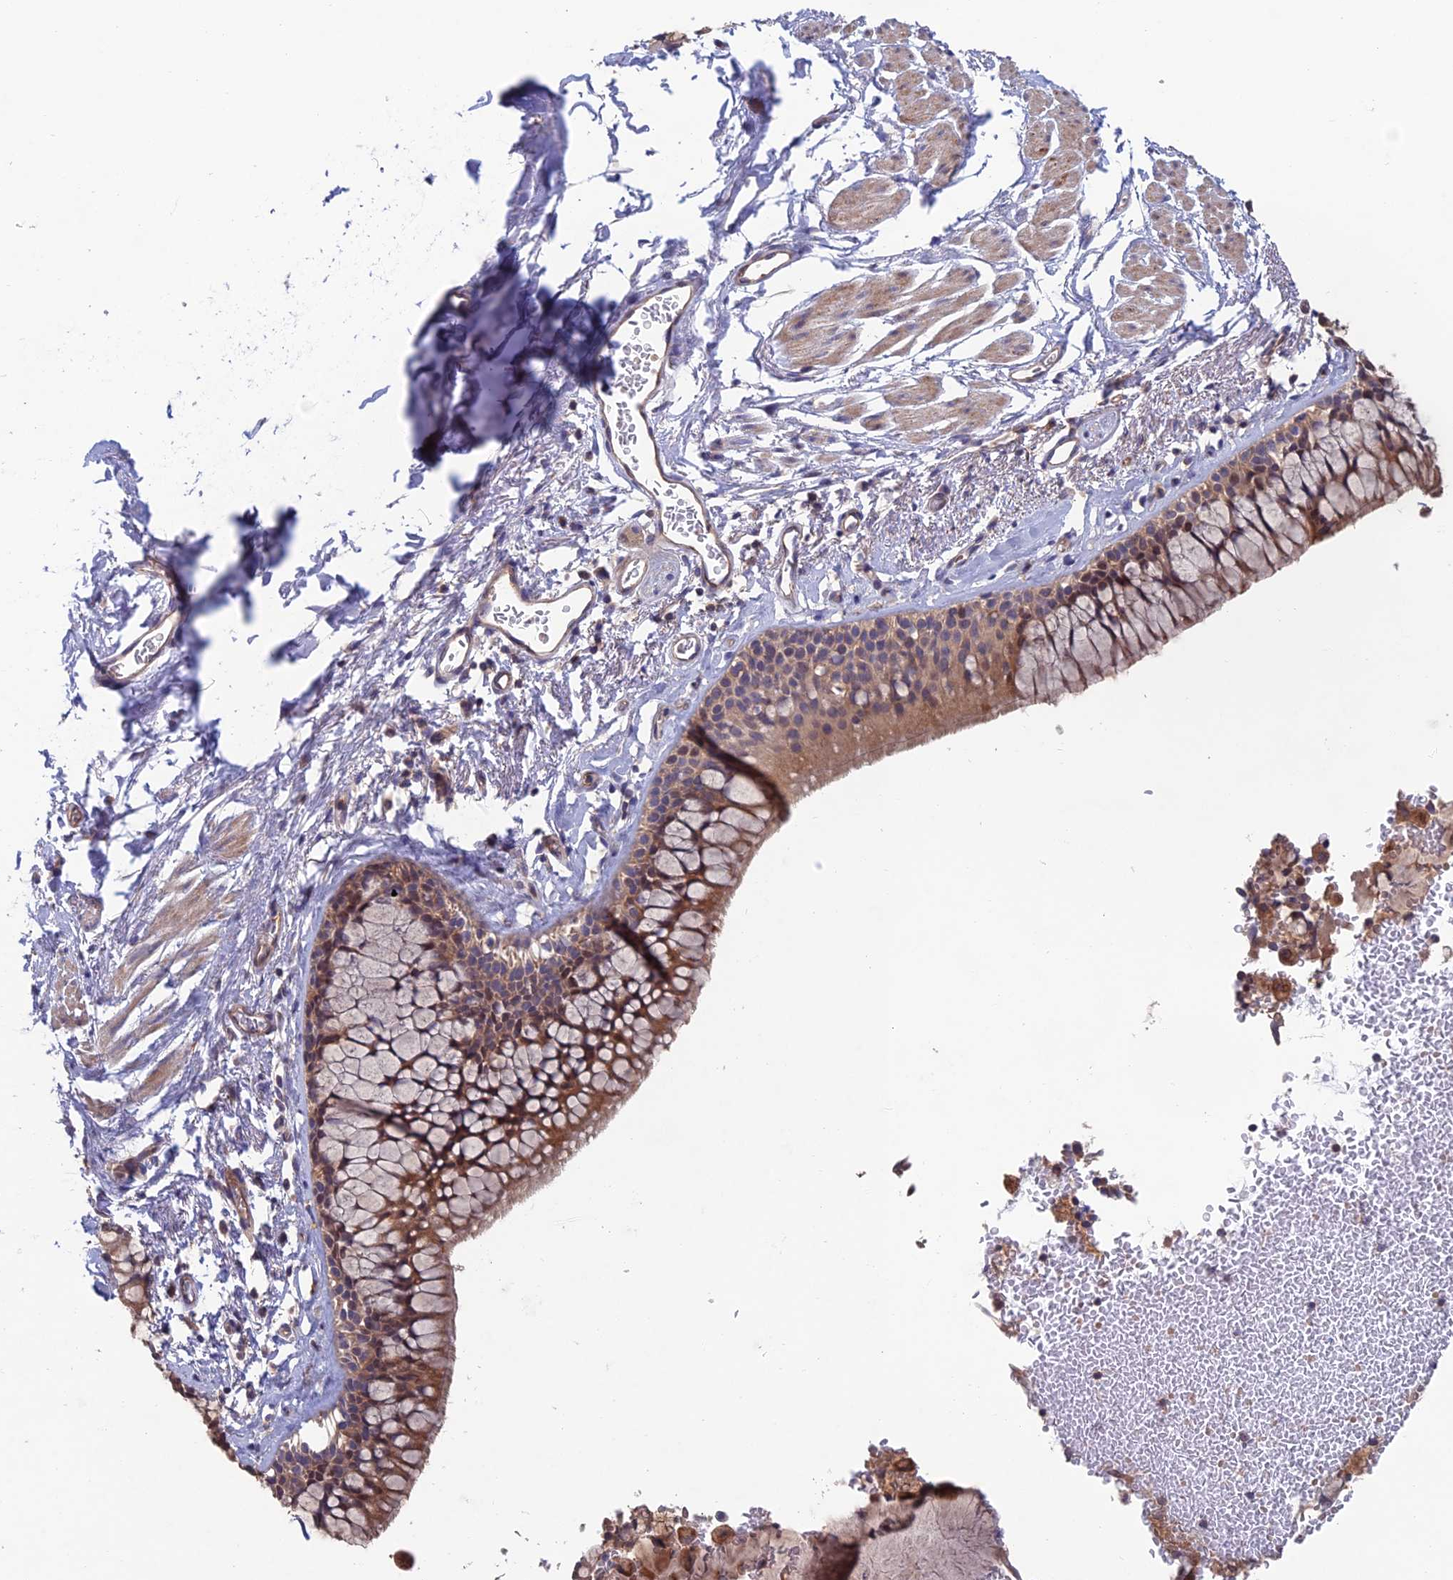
{"staining": {"intensity": "moderate", "quantity": ">75%", "location": "cytoplasmic/membranous"}, "tissue": "bronchus", "cell_type": "Respiratory epithelial cells", "image_type": "normal", "snomed": [{"axis": "morphology", "description": "Normal tissue, NOS"}, {"axis": "morphology", "description": "Inflammation, NOS"}, {"axis": "topography", "description": "Cartilage tissue"}, {"axis": "topography", "description": "Bronchus"}, {"axis": "topography", "description": "Lung"}], "caption": "Protein positivity by immunohistochemistry (IHC) reveals moderate cytoplasmic/membranous expression in approximately >75% of respiratory epithelial cells in benign bronchus. (IHC, brightfield microscopy, high magnification).", "gene": "USP37", "patient": {"sex": "female", "age": 64}}